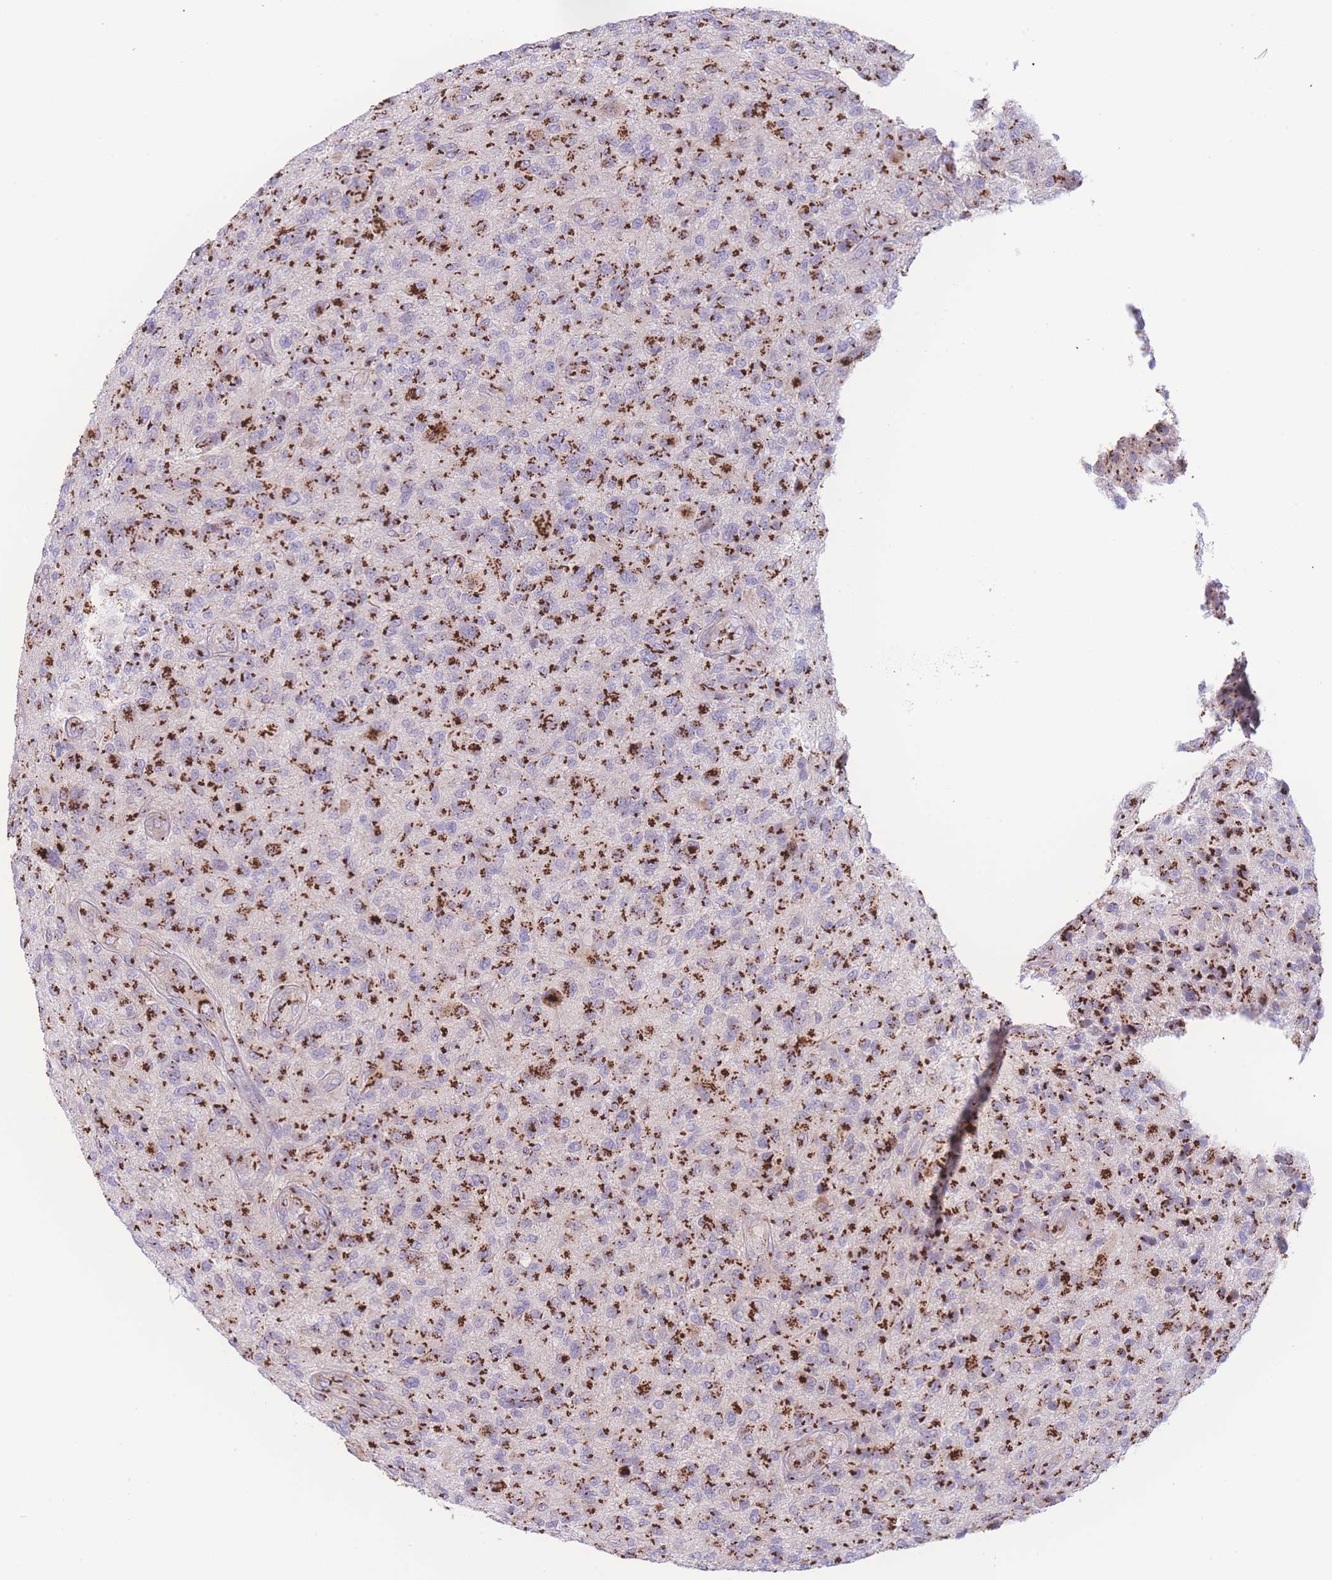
{"staining": {"intensity": "strong", "quantity": ">75%", "location": "cytoplasmic/membranous"}, "tissue": "glioma", "cell_type": "Tumor cells", "image_type": "cancer", "snomed": [{"axis": "morphology", "description": "Glioma, malignant, High grade"}, {"axis": "topography", "description": "Brain"}], "caption": "DAB immunohistochemical staining of human high-grade glioma (malignant) shows strong cytoplasmic/membranous protein expression in approximately >75% of tumor cells.", "gene": "GOLM2", "patient": {"sex": "male", "age": 47}}